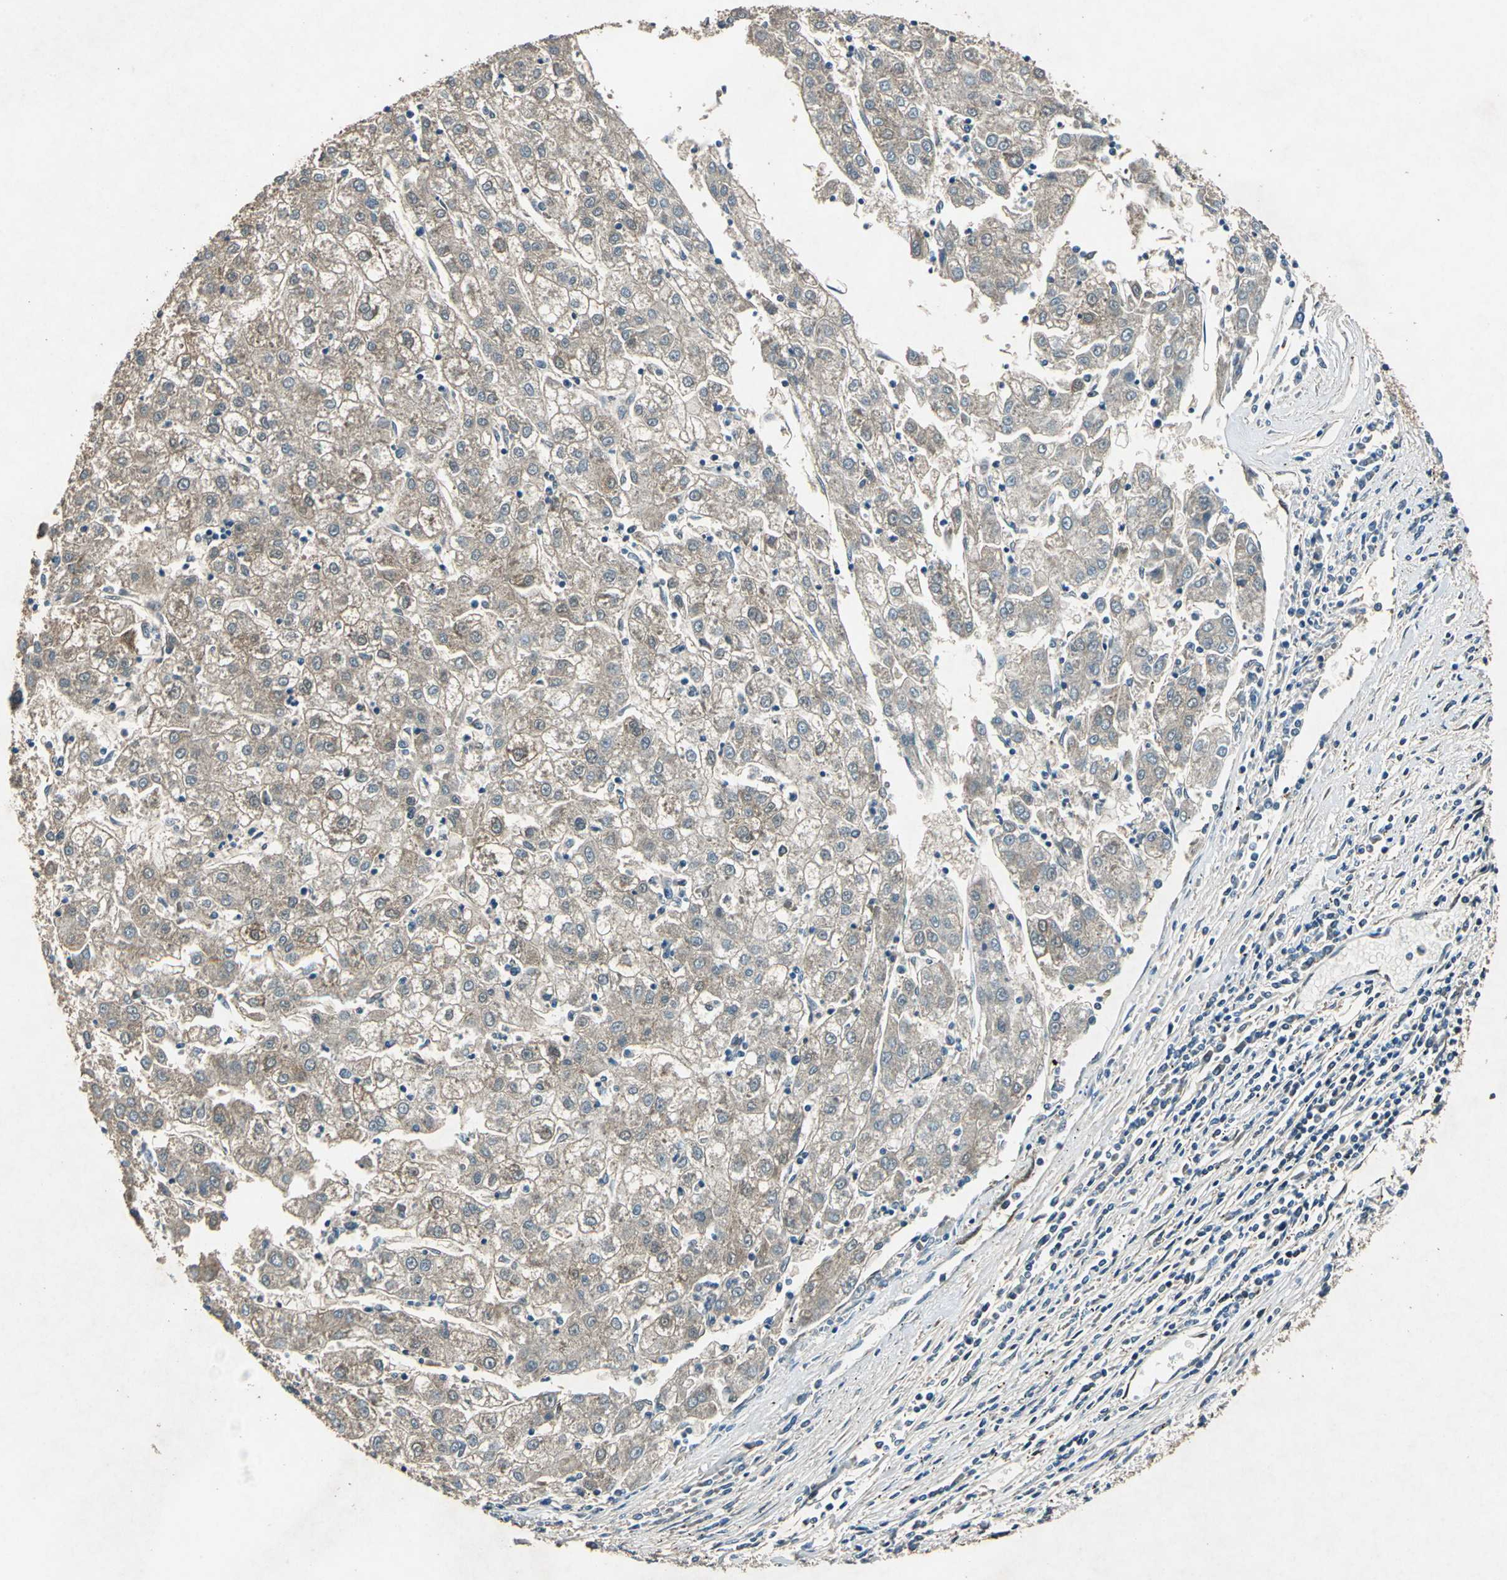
{"staining": {"intensity": "weak", "quantity": ">75%", "location": "cytoplasmic/membranous"}, "tissue": "liver cancer", "cell_type": "Tumor cells", "image_type": "cancer", "snomed": [{"axis": "morphology", "description": "Carcinoma, Hepatocellular, NOS"}, {"axis": "topography", "description": "Liver"}], "caption": "Liver cancer stained with DAB (3,3'-diaminobenzidine) immunohistochemistry (IHC) exhibits low levels of weak cytoplasmic/membranous staining in about >75% of tumor cells.", "gene": "RRM2B", "patient": {"sex": "male", "age": 72}}